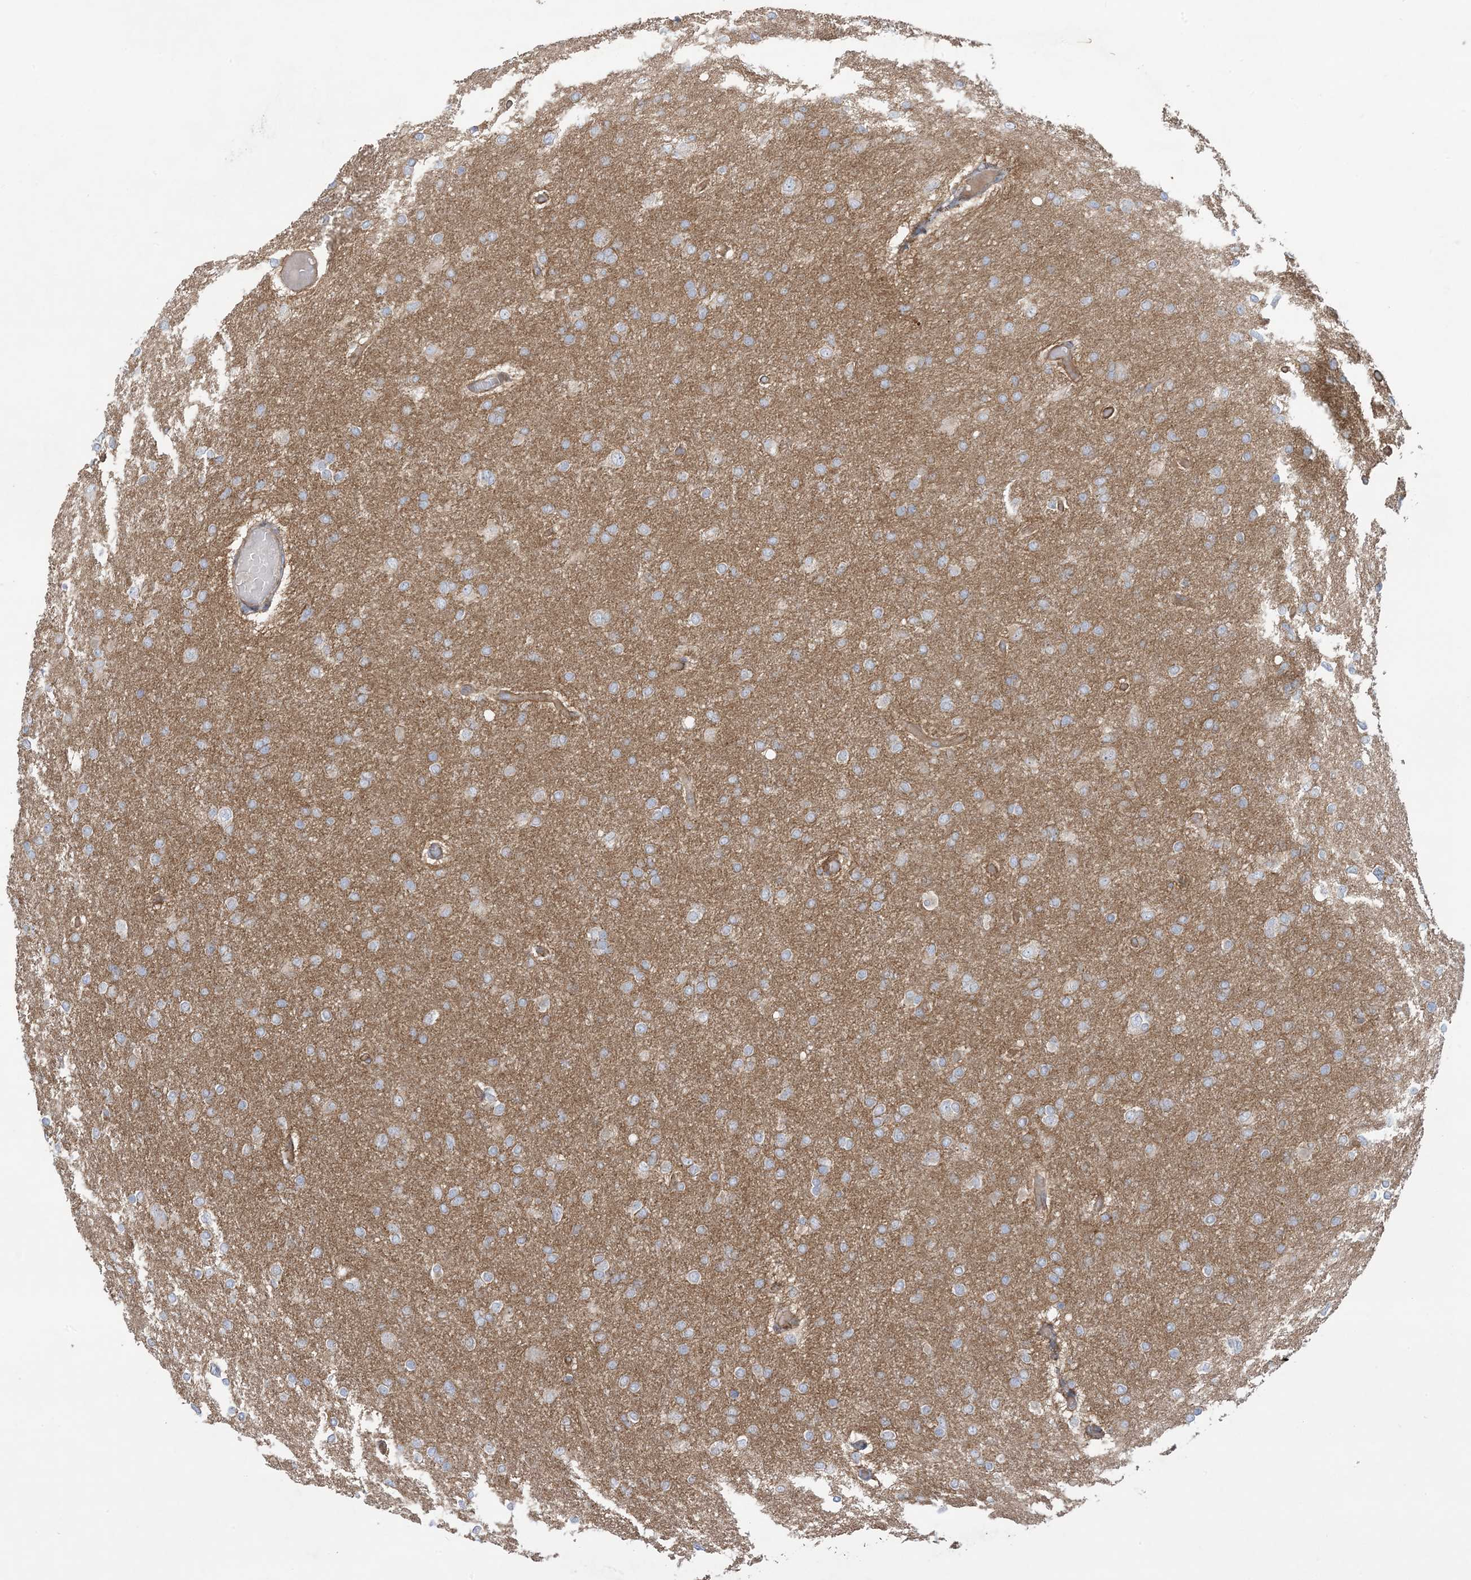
{"staining": {"intensity": "weak", "quantity": "<25%", "location": "cytoplasmic/membranous"}, "tissue": "glioma", "cell_type": "Tumor cells", "image_type": "cancer", "snomed": [{"axis": "morphology", "description": "Glioma, malignant, High grade"}, {"axis": "topography", "description": "Cerebral cortex"}], "caption": "This is an immunohistochemistry (IHC) micrograph of malignant glioma (high-grade). There is no staining in tumor cells.", "gene": "CCNY", "patient": {"sex": "female", "age": 36}}